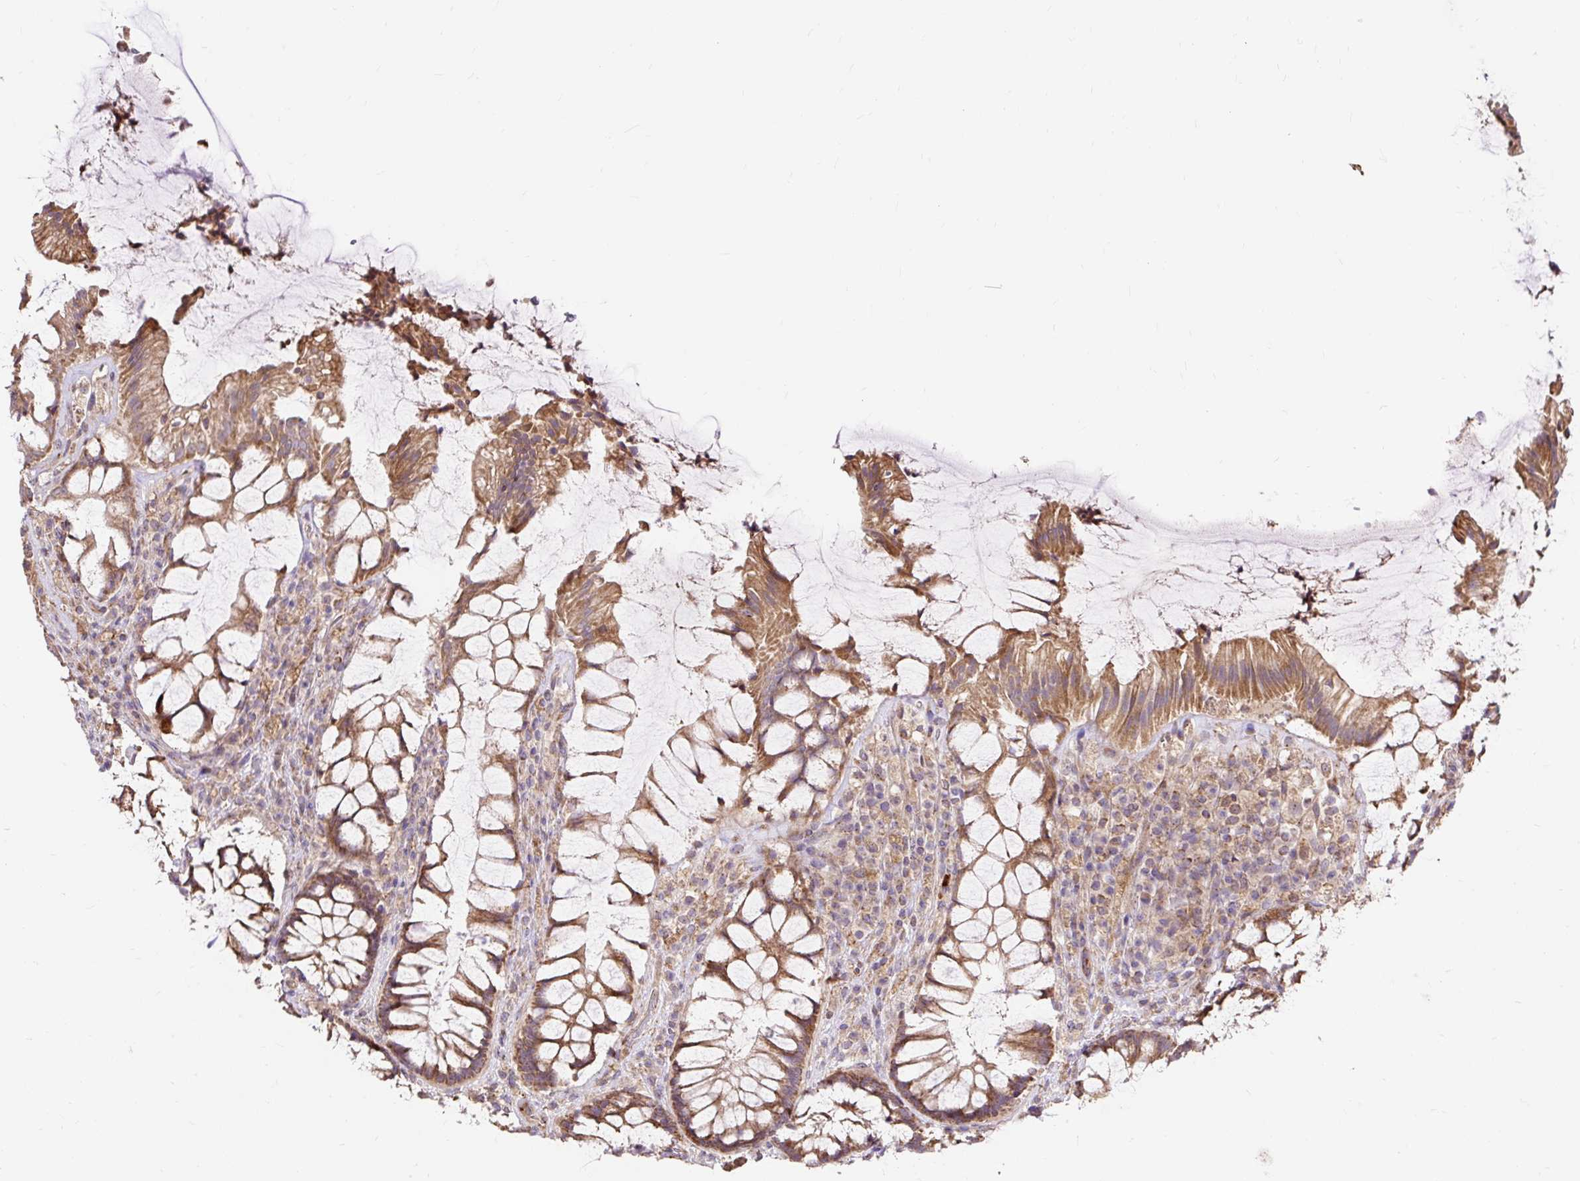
{"staining": {"intensity": "moderate", "quantity": ">75%", "location": "cytoplasmic/membranous"}, "tissue": "rectum", "cell_type": "Glandular cells", "image_type": "normal", "snomed": [{"axis": "morphology", "description": "Normal tissue, NOS"}, {"axis": "topography", "description": "Rectum"}], "caption": "Immunohistochemical staining of unremarkable rectum exhibits moderate cytoplasmic/membranous protein staining in approximately >75% of glandular cells.", "gene": "TRIAP1", "patient": {"sex": "female", "age": 58}}